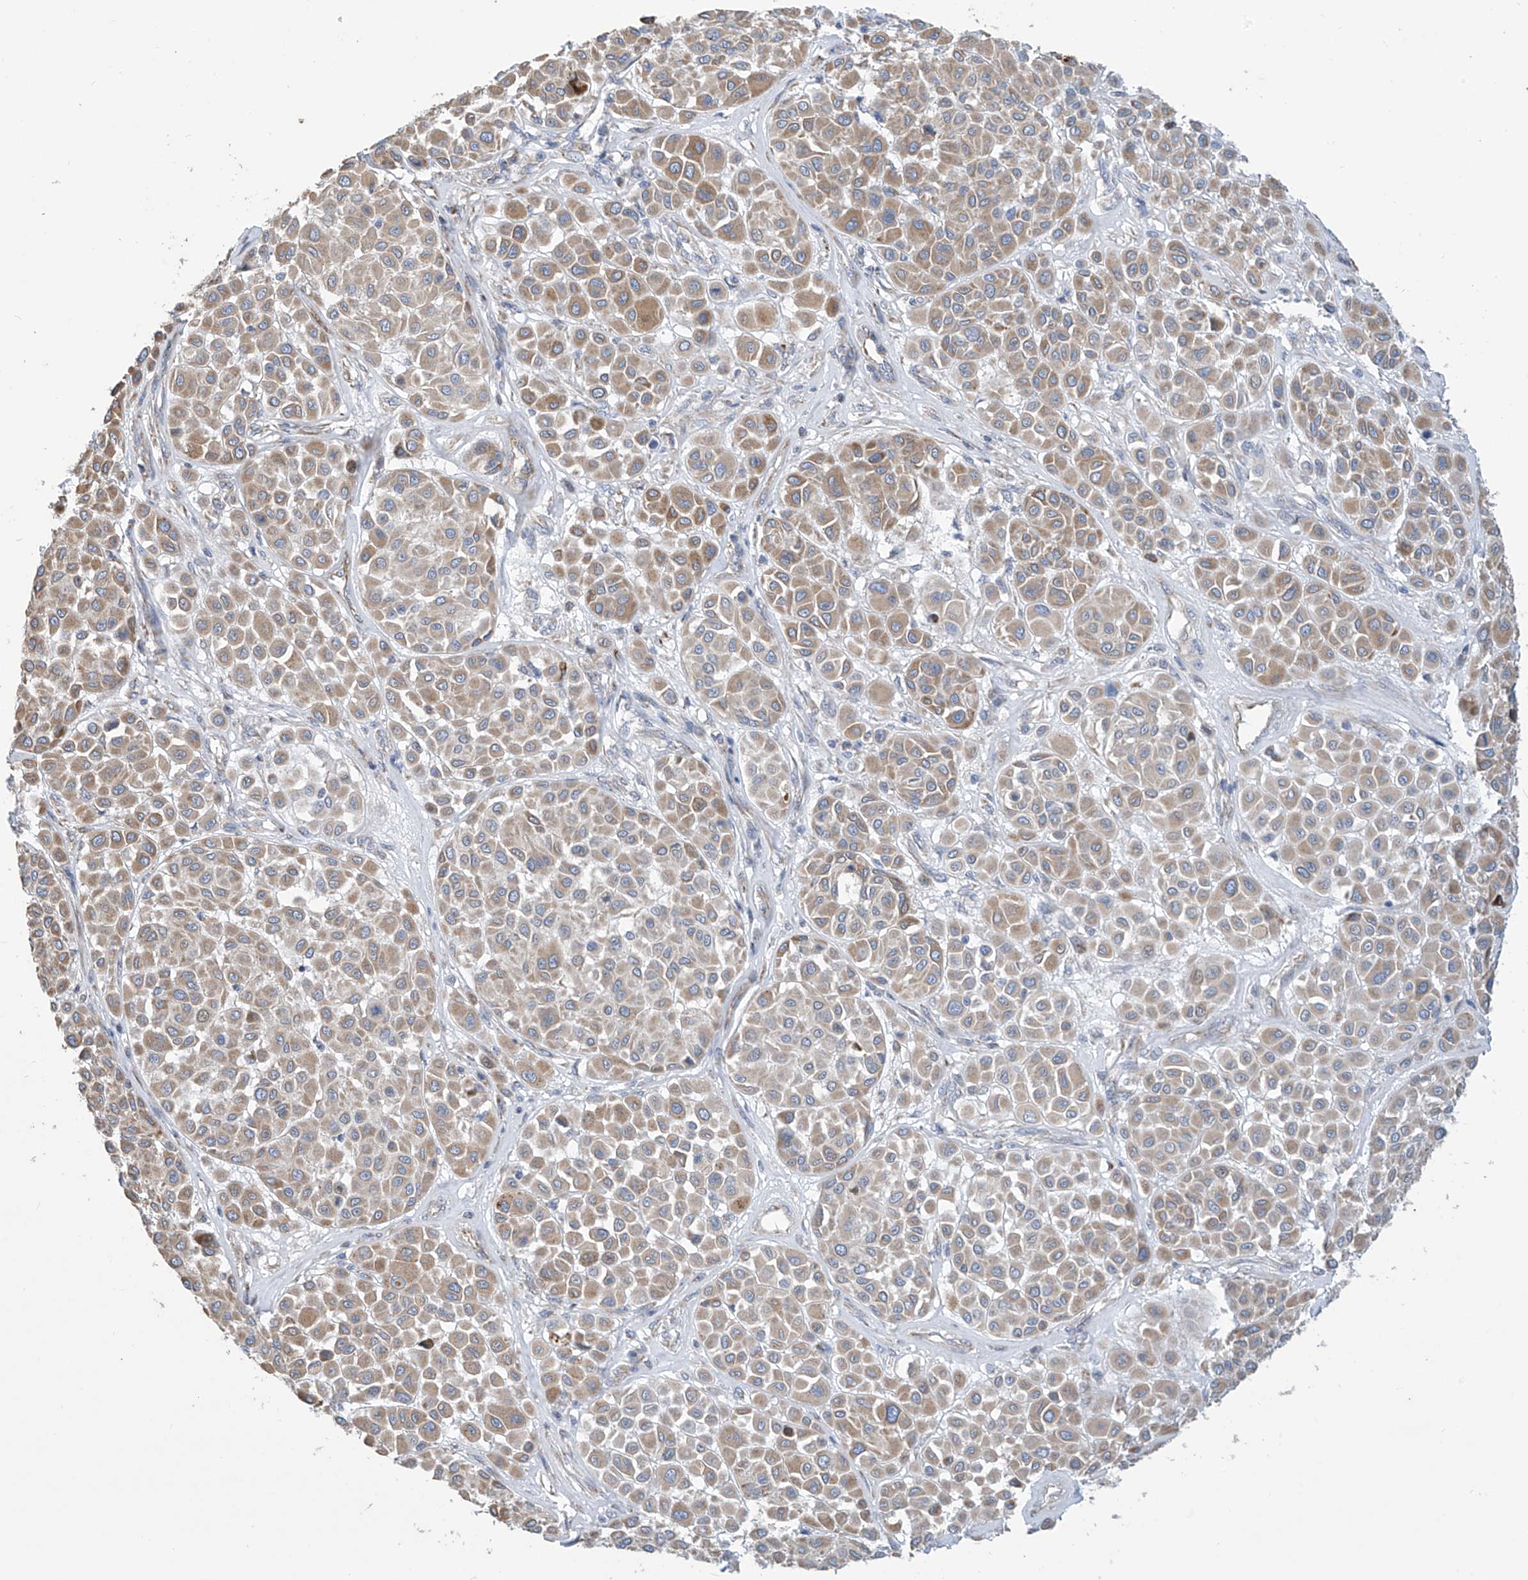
{"staining": {"intensity": "weak", "quantity": ">75%", "location": "cytoplasmic/membranous"}, "tissue": "melanoma", "cell_type": "Tumor cells", "image_type": "cancer", "snomed": [{"axis": "morphology", "description": "Malignant melanoma, Metastatic site"}, {"axis": "topography", "description": "Soft tissue"}], "caption": "This micrograph reveals immunohistochemistry staining of melanoma, with low weak cytoplasmic/membranous positivity in about >75% of tumor cells.", "gene": "EIF5B", "patient": {"sex": "male", "age": 41}}